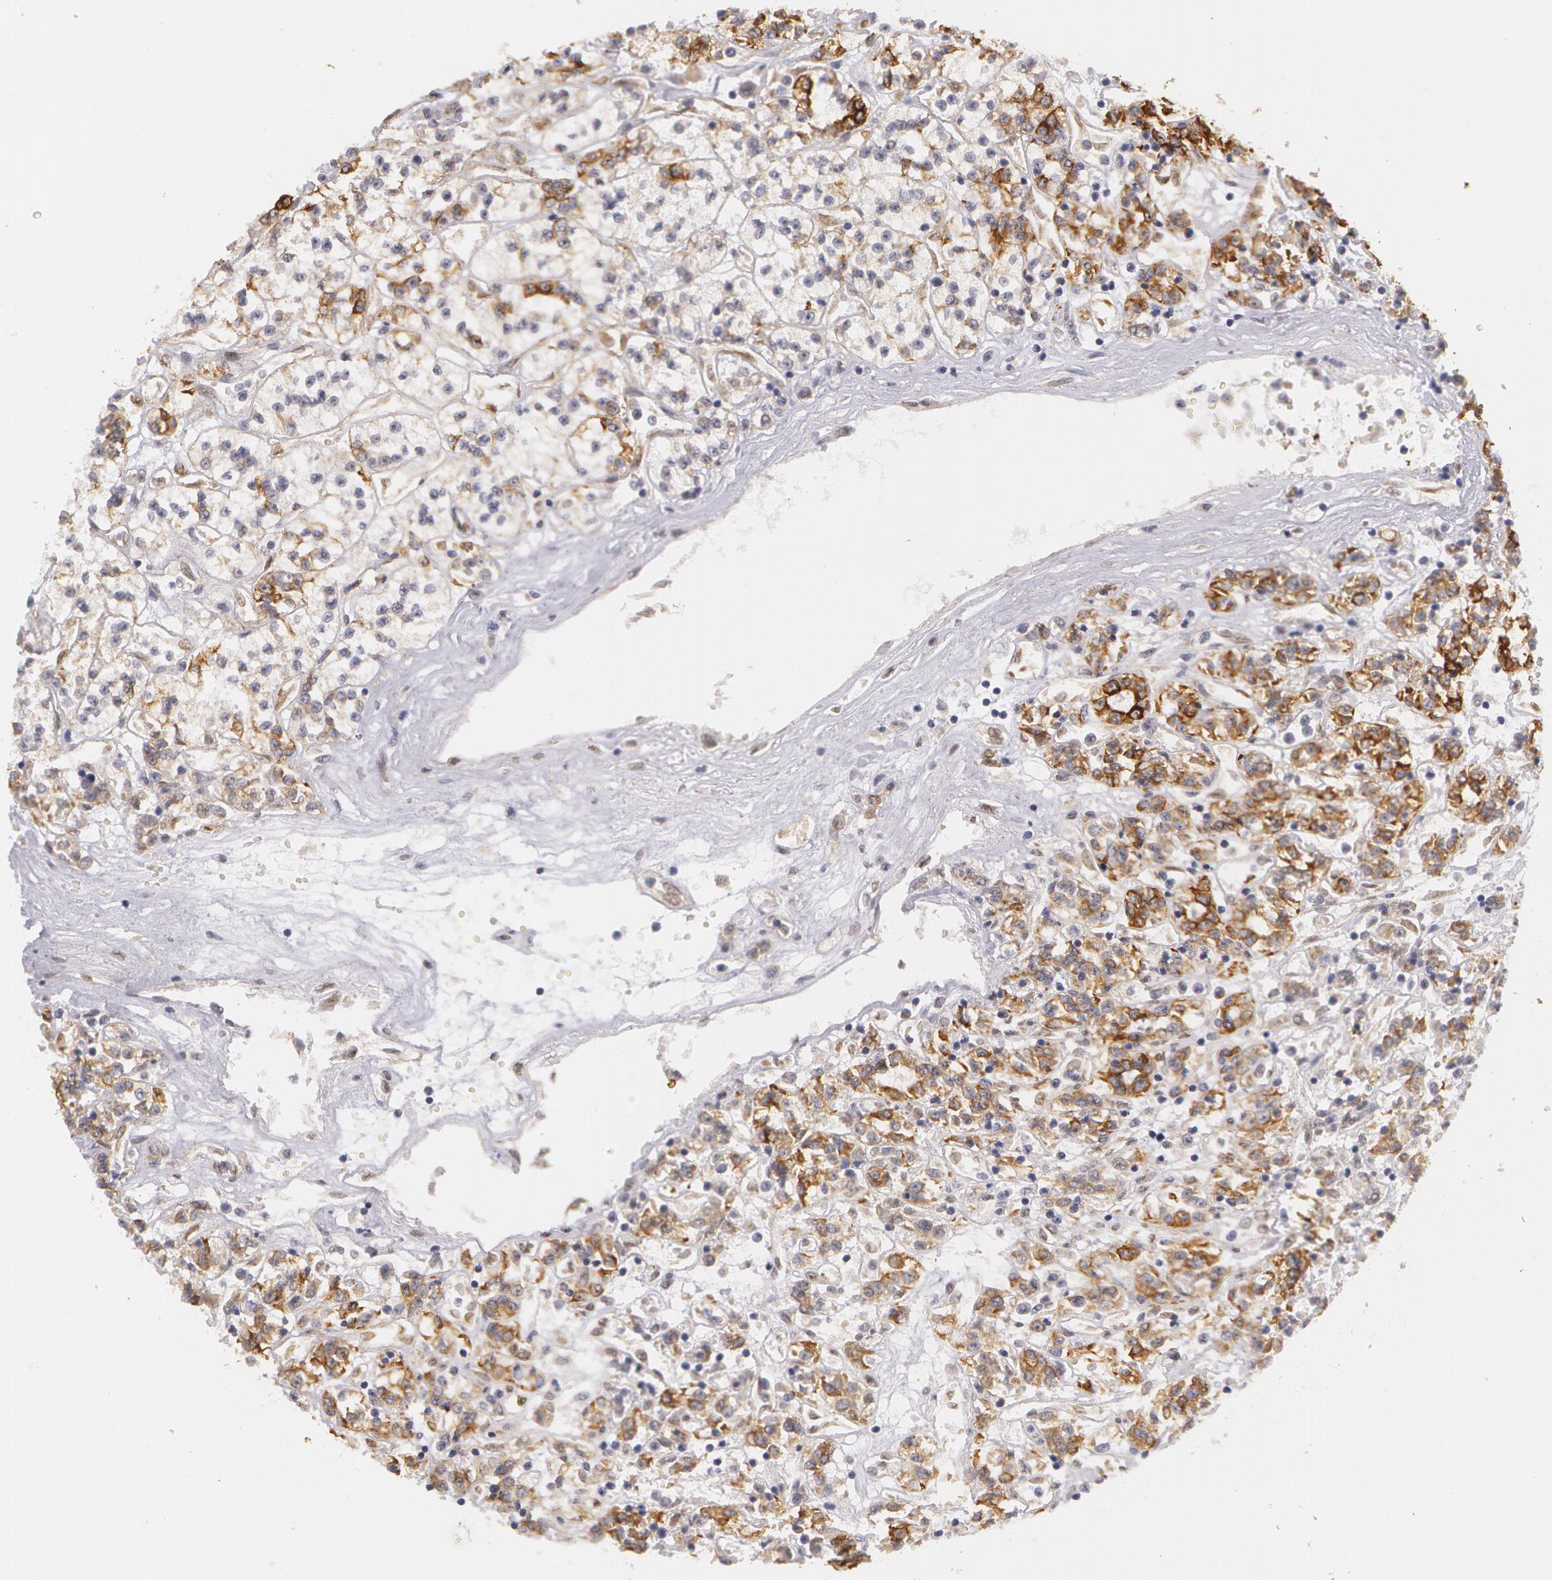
{"staining": {"intensity": "moderate", "quantity": ">75%", "location": "cytoplasmic/membranous"}, "tissue": "renal cancer", "cell_type": "Tumor cells", "image_type": "cancer", "snomed": [{"axis": "morphology", "description": "Adenocarcinoma, NOS"}, {"axis": "topography", "description": "Kidney"}], "caption": "The histopathology image displays immunohistochemical staining of adenocarcinoma (renal). There is moderate cytoplasmic/membranous staining is identified in approximately >75% of tumor cells. (IHC, brightfield microscopy, high magnification).", "gene": "KRT18", "patient": {"sex": "female", "age": 76}}